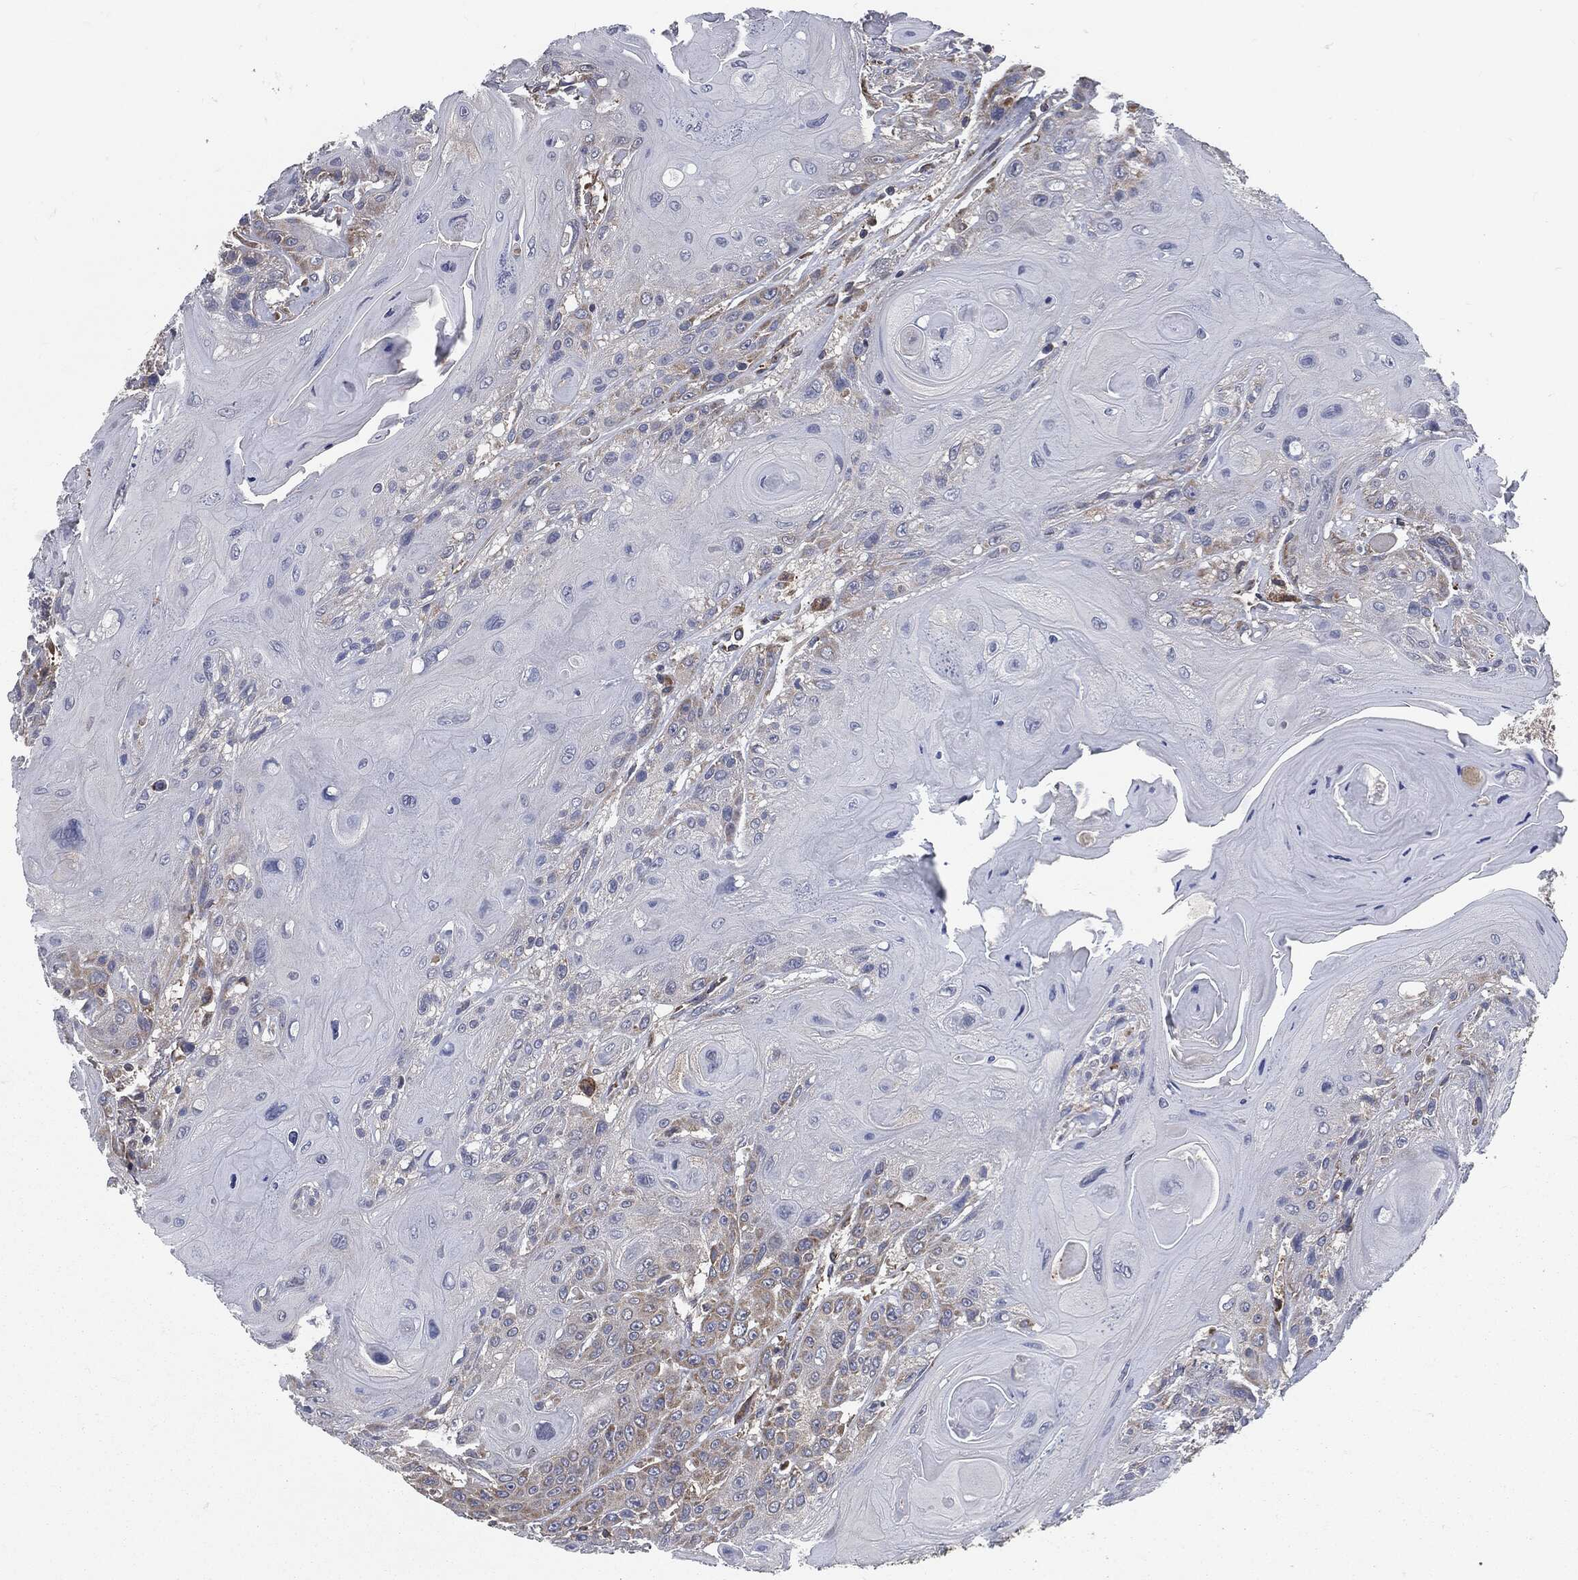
{"staining": {"intensity": "weak", "quantity": "25%-75%", "location": "cytoplasmic/membranous"}, "tissue": "head and neck cancer", "cell_type": "Tumor cells", "image_type": "cancer", "snomed": [{"axis": "morphology", "description": "Squamous cell carcinoma, NOS"}, {"axis": "topography", "description": "Head-Neck"}], "caption": "Weak cytoplasmic/membranous protein expression is present in about 25%-75% of tumor cells in head and neck squamous cell carcinoma.", "gene": "PRDX4", "patient": {"sex": "female", "age": 59}}